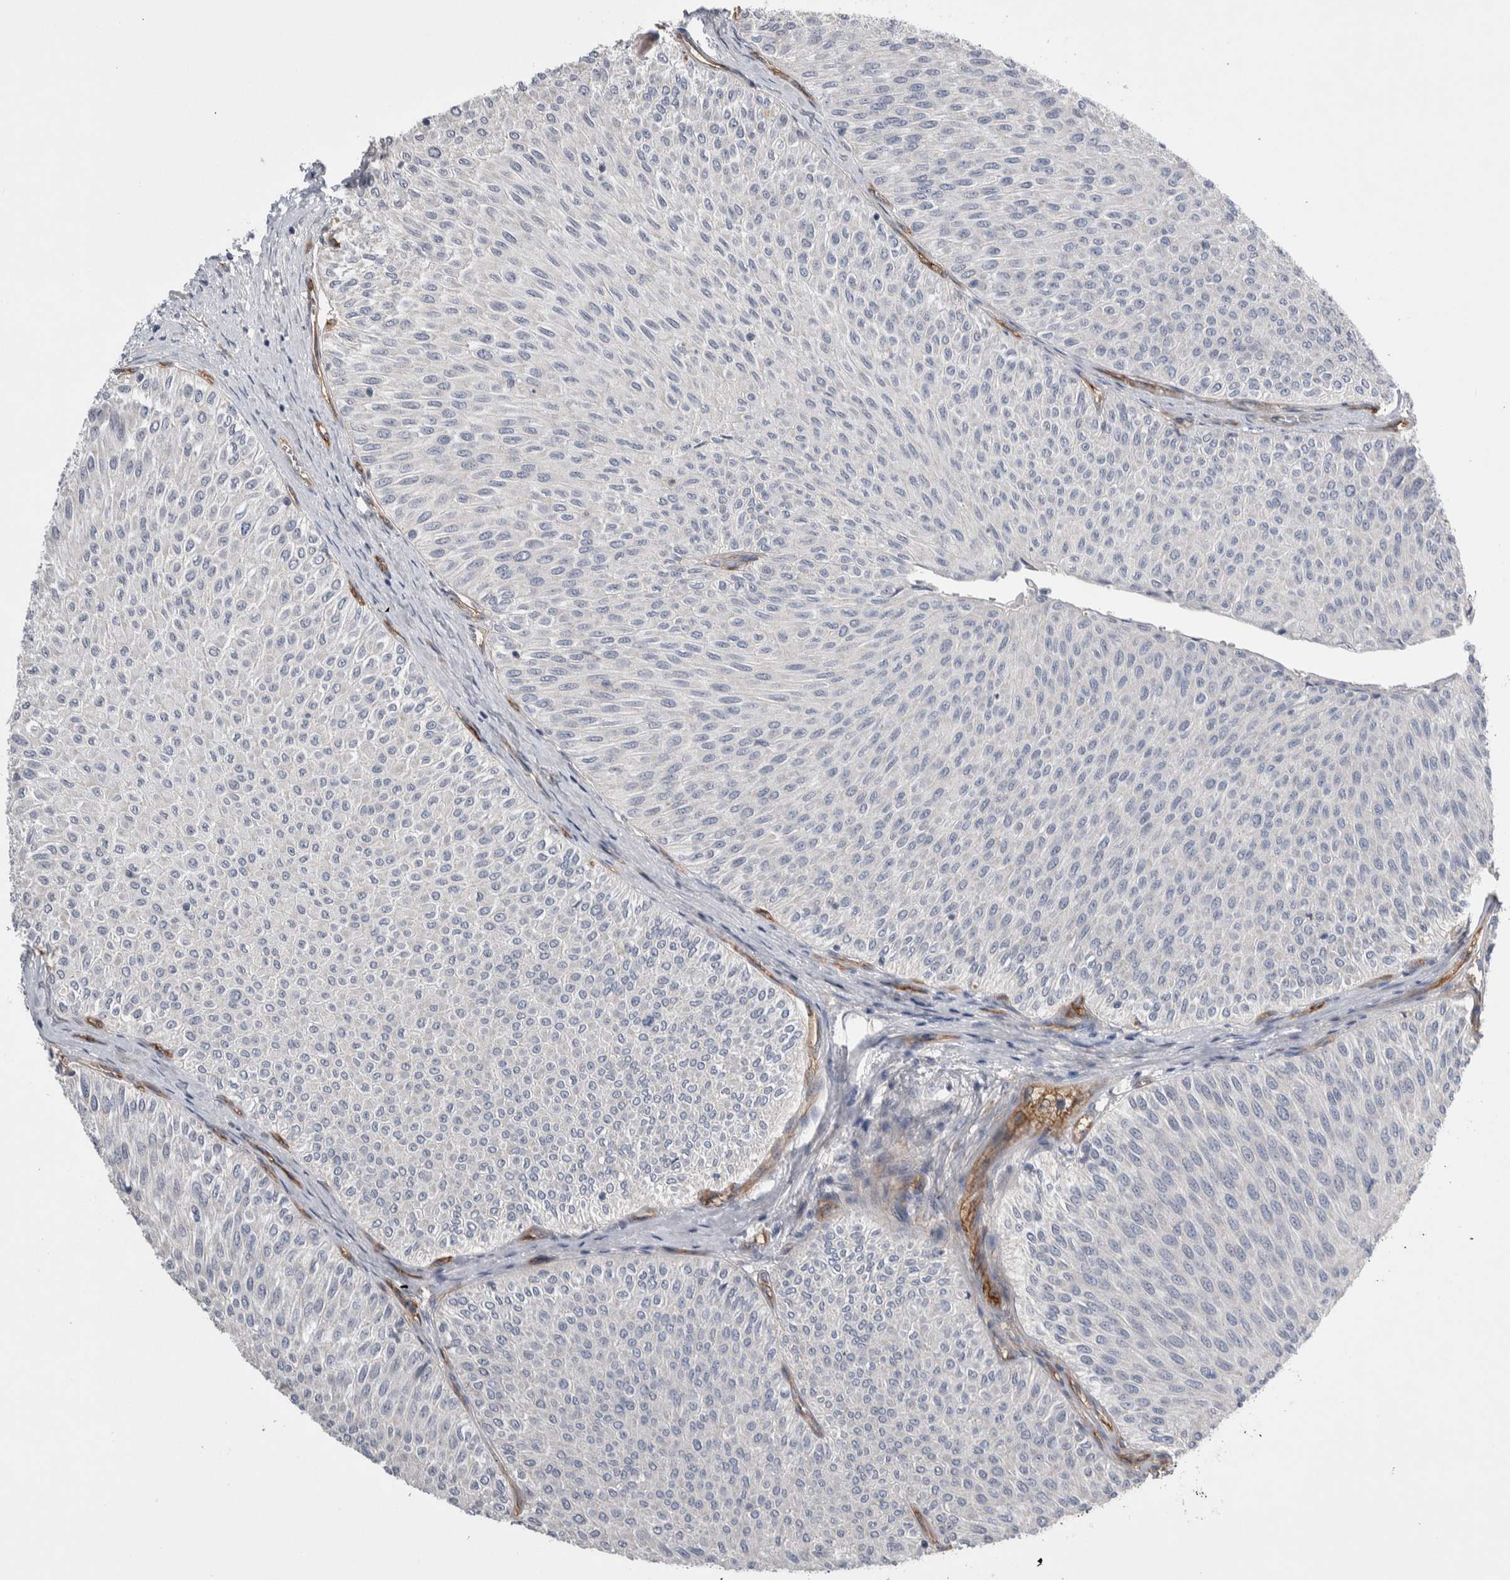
{"staining": {"intensity": "negative", "quantity": "none", "location": "none"}, "tissue": "urothelial cancer", "cell_type": "Tumor cells", "image_type": "cancer", "snomed": [{"axis": "morphology", "description": "Urothelial carcinoma, Low grade"}, {"axis": "topography", "description": "Urinary bladder"}], "caption": "Immunohistochemistry (IHC) of urothelial cancer displays no staining in tumor cells. The staining was performed using DAB to visualize the protein expression in brown, while the nuclei were stained in blue with hematoxylin (Magnification: 20x).", "gene": "CEP131", "patient": {"sex": "male", "age": 78}}